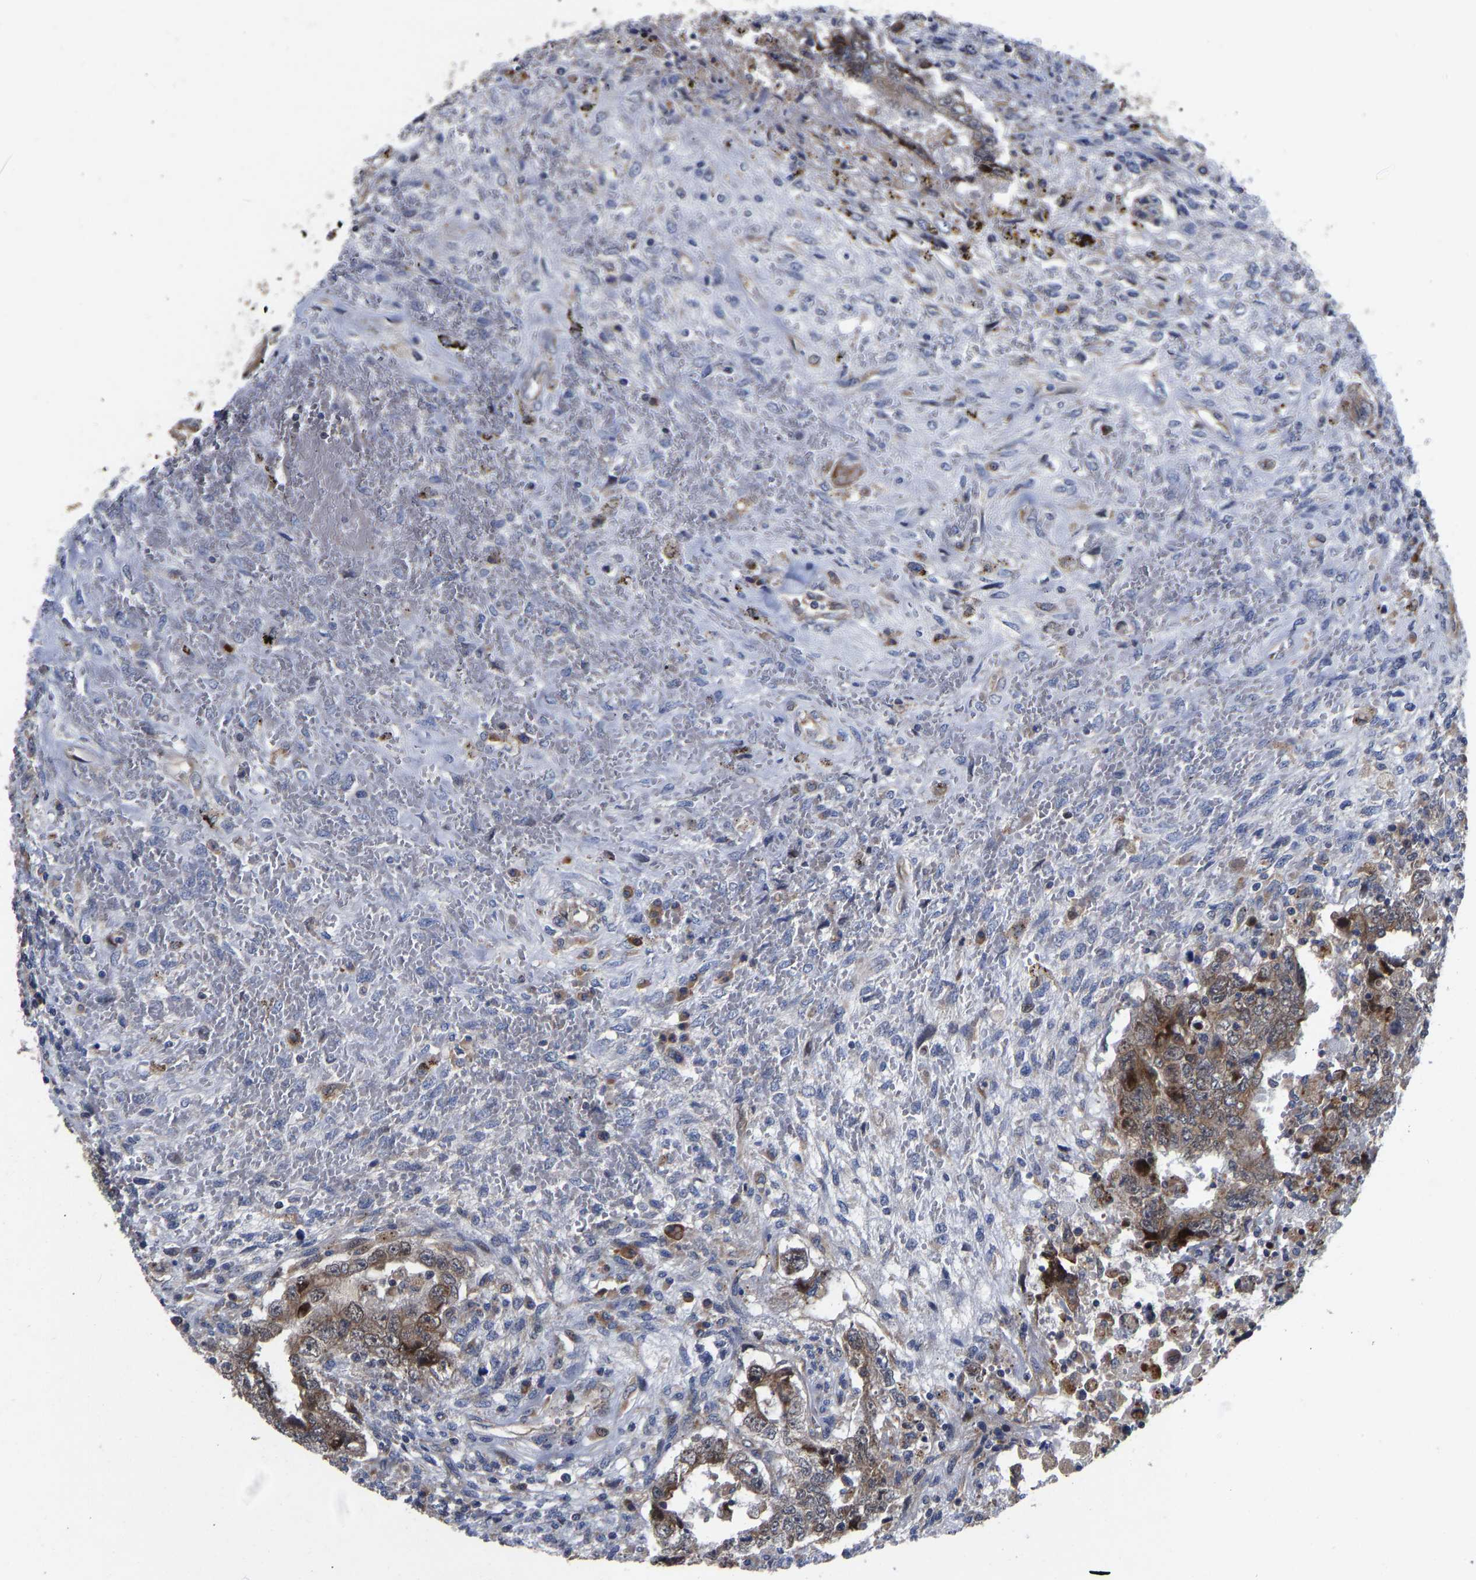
{"staining": {"intensity": "moderate", "quantity": ">75%", "location": "cytoplasmic/membranous,nuclear"}, "tissue": "testis cancer", "cell_type": "Tumor cells", "image_type": "cancer", "snomed": [{"axis": "morphology", "description": "Carcinoma, Embryonal, NOS"}, {"axis": "topography", "description": "Testis"}], "caption": "Moderate cytoplasmic/membranous and nuclear expression for a protein is present in approximately >75% of tumor cells of testis cancer (embryonal carcinoma) using IHC.", "gene": "TMEM38B", "patient": {"sex": "male", "age": 26}}